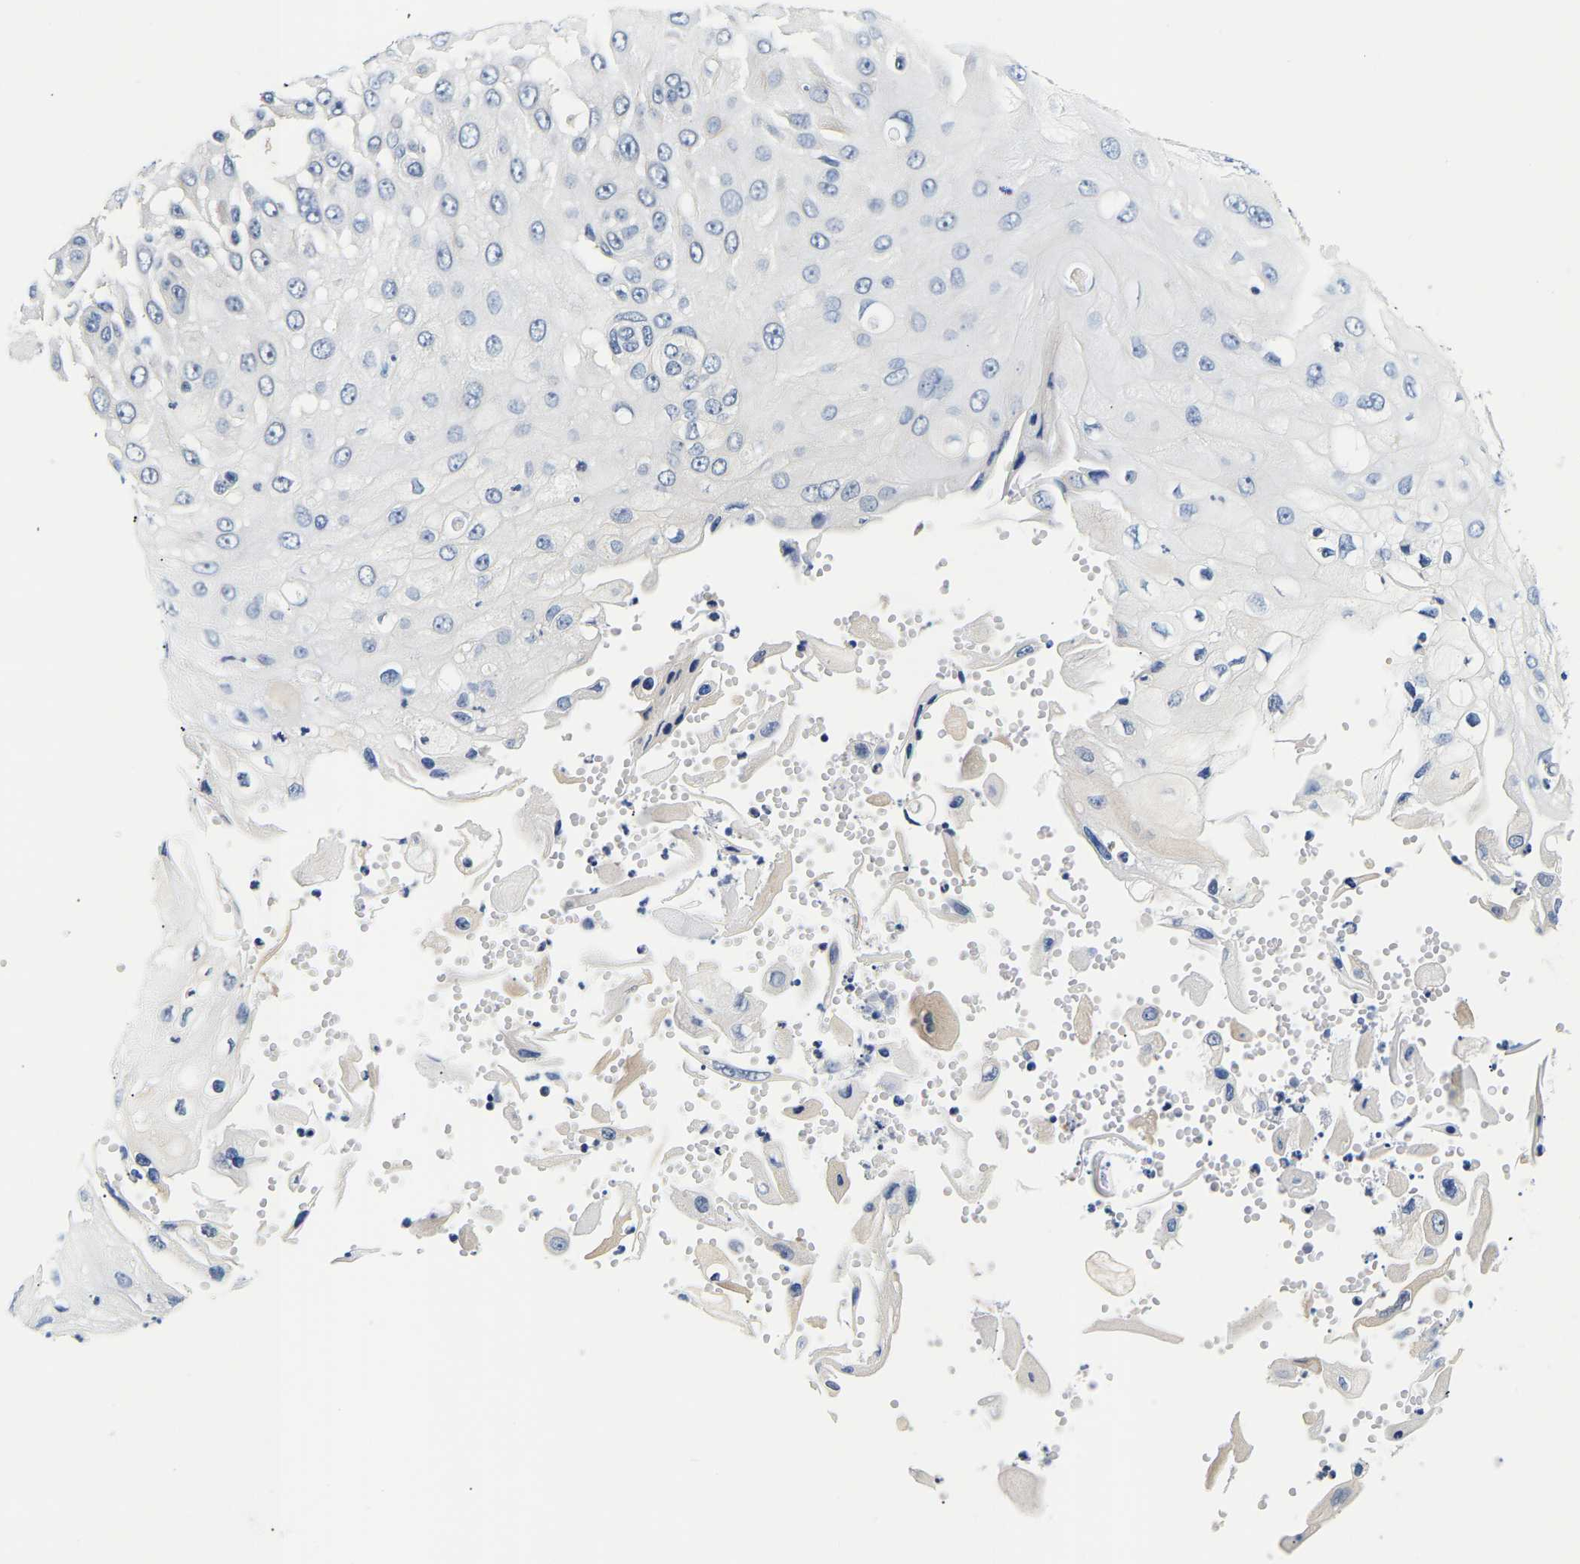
{"staining": {"intensity": "negative", "quantity": "none", "location": "none"}, "tissue": "skin cancer", "cell_type": "Tumor cells", "image_type": "cancer", "snomed": [{"axis": "morphology", "description": "Squamous cell carcinoma, NOS"}, {"axis": "topography", "description": "Skin"}], "caption": "Tumor cells show no significant staining in skin cancer.", "gene": "UCHL3", "patient": {"sex": "female", "age": 44}}